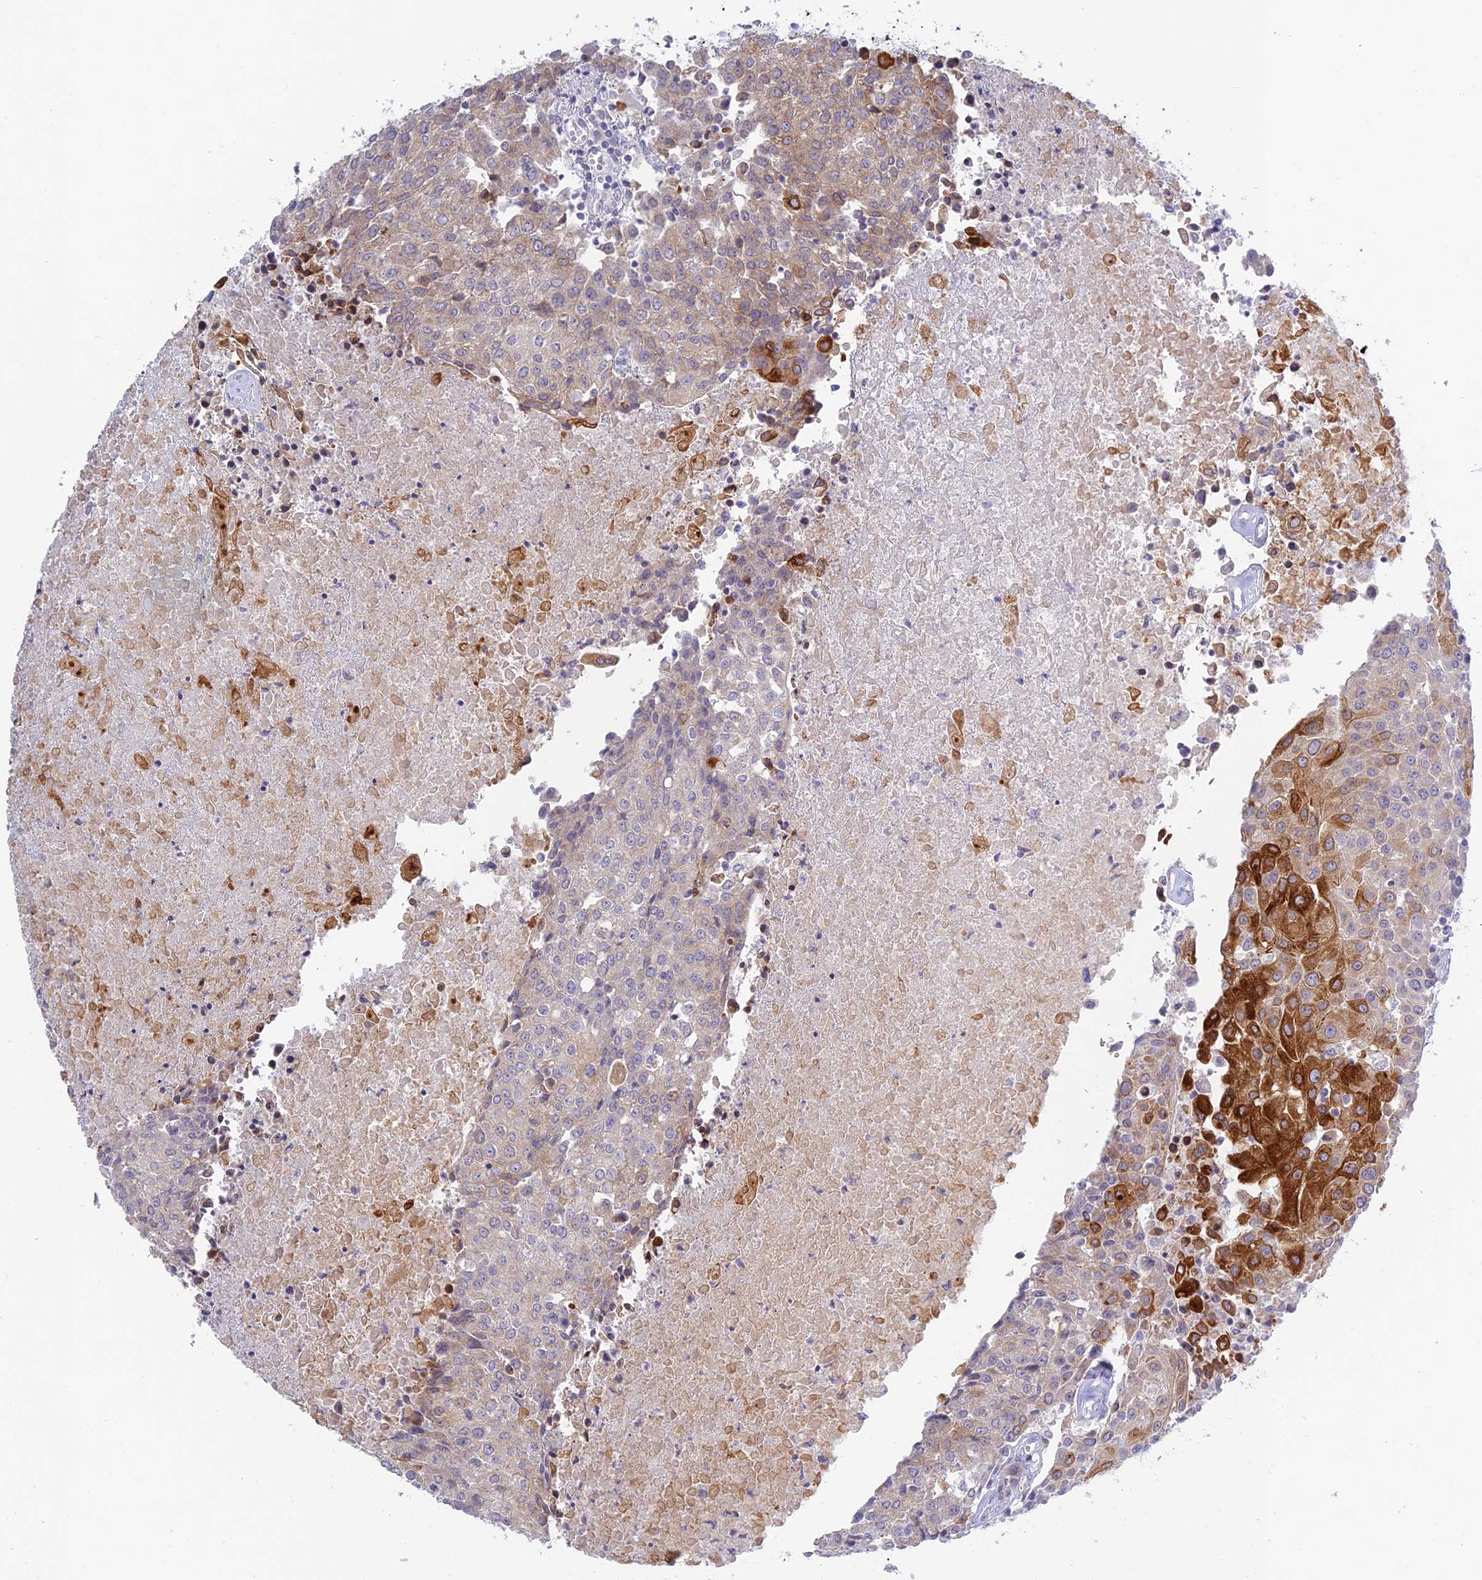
{"staining": {"intensity": "strong", "quantity": "<25%", "location": "cytoplasmic/membranous"}, "tissue": "urothelial cancer", "cell_type": "Tumor cells", "image_type": "cancer", "snomed": [{"axis": "morphology", "description": "Urothelial carcinoma, High grade"}, {"axis": "topography", "description": "Urinary bladder"}], "caption": "Protein expression analysis of human urothelial cancer reveals strong cytoplasmic/membranous staining in about <25% of tumor cells. (IHC, brightfield microscopy, high magnification).", "gene": "TMEM40", "patient": {"sex": "female", "age": 85}}